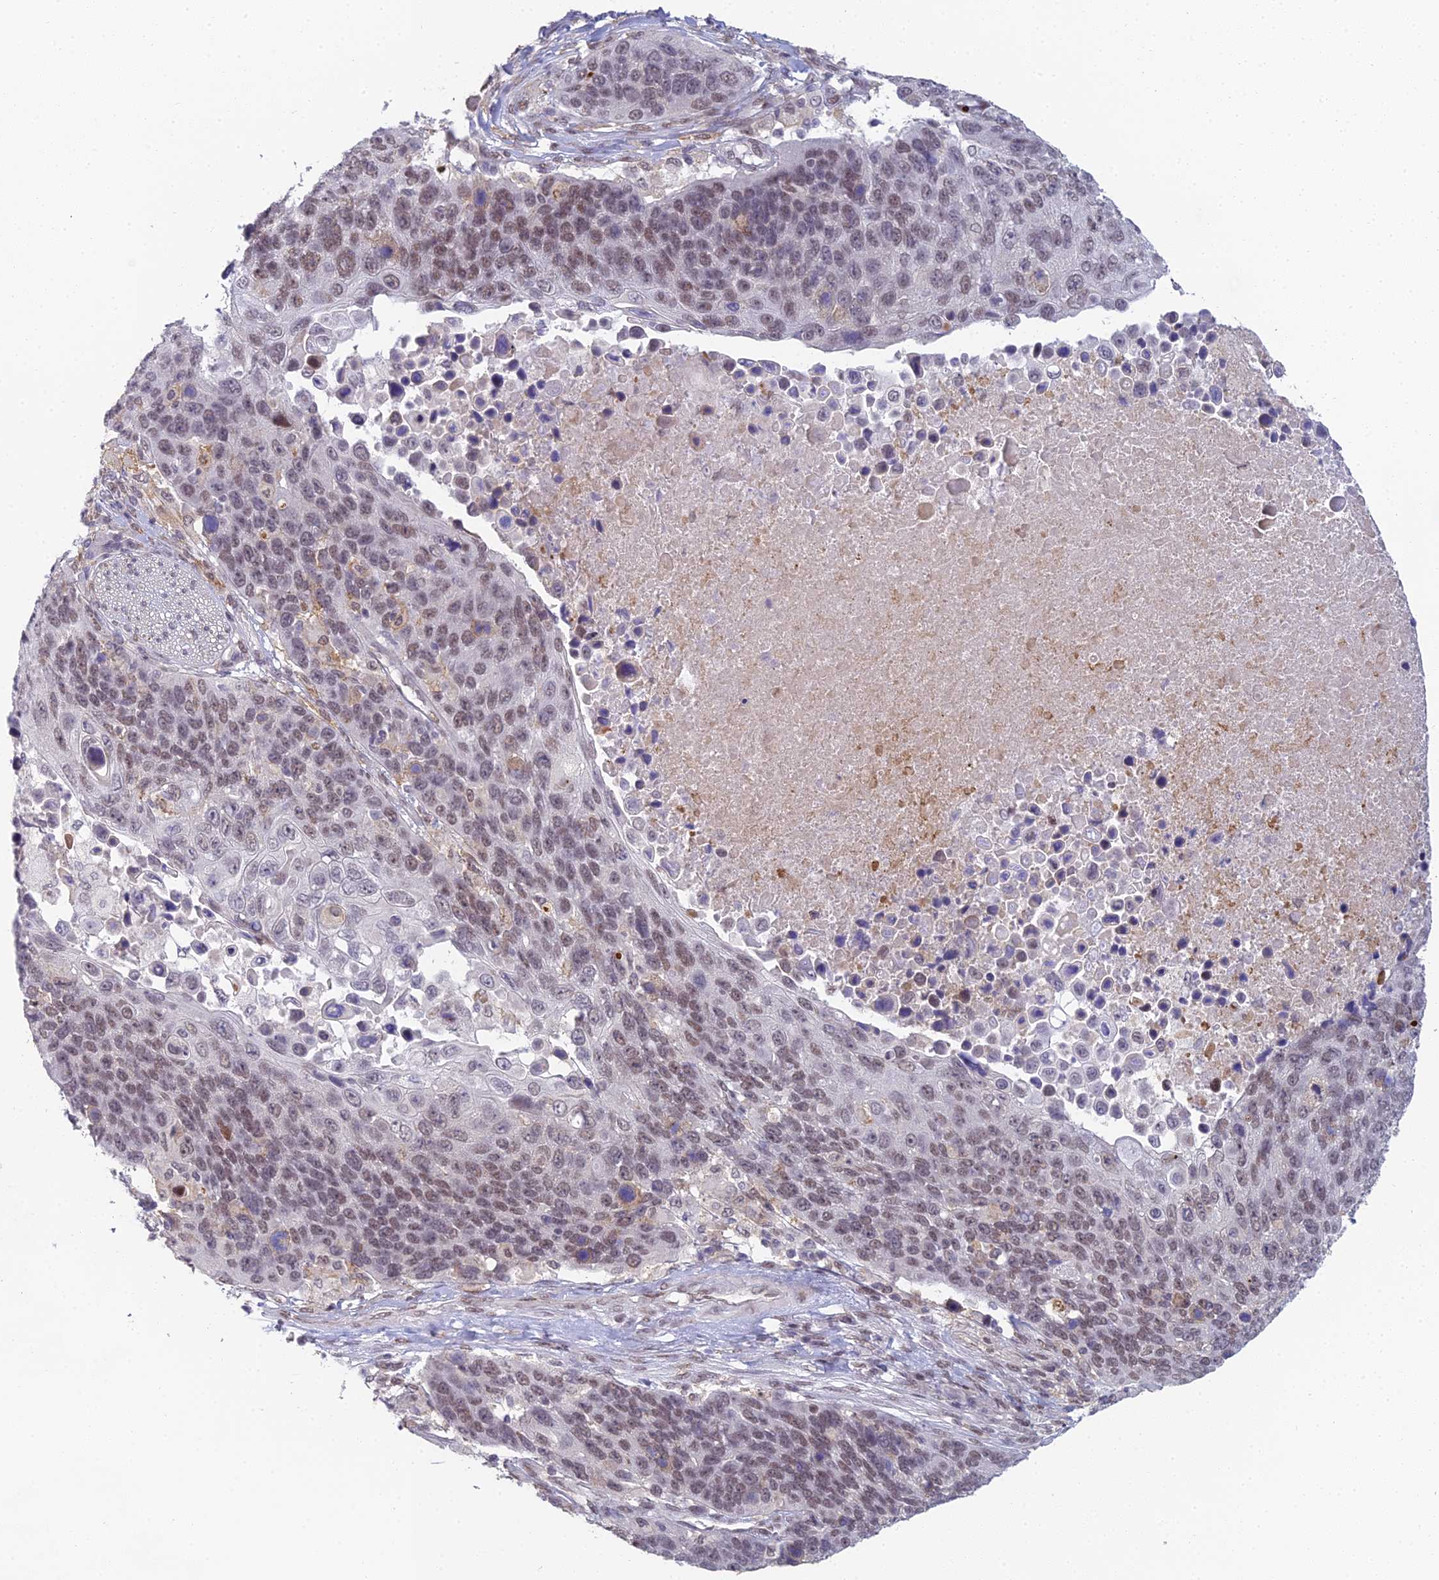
{"staining": {"intensity": "moderate", "quantity": "25%-75%", "location": "nuclear"}, "tissue": "lung cancer", "cell_type": "Tumor cells", "image_type": "cancer", "snomed": [{"axis": "morphology", "description": "Normal tissue, NOS"}, {"axis": "morphology", "description": "Squamous cell carcinoma, NOS"}, {"axis": "topography", "description": "Lymph node"}, {"axis": "topography", "description": "Lung"}], "caption": "Immunohistochemistry (IHC) of human lung cancer exhibits medium levels of moderate nuclear expression in approximately 25%-75% of tumor cells.", "gene": "ABHD17A", "patient": {"sex": "male", "age": 66}}